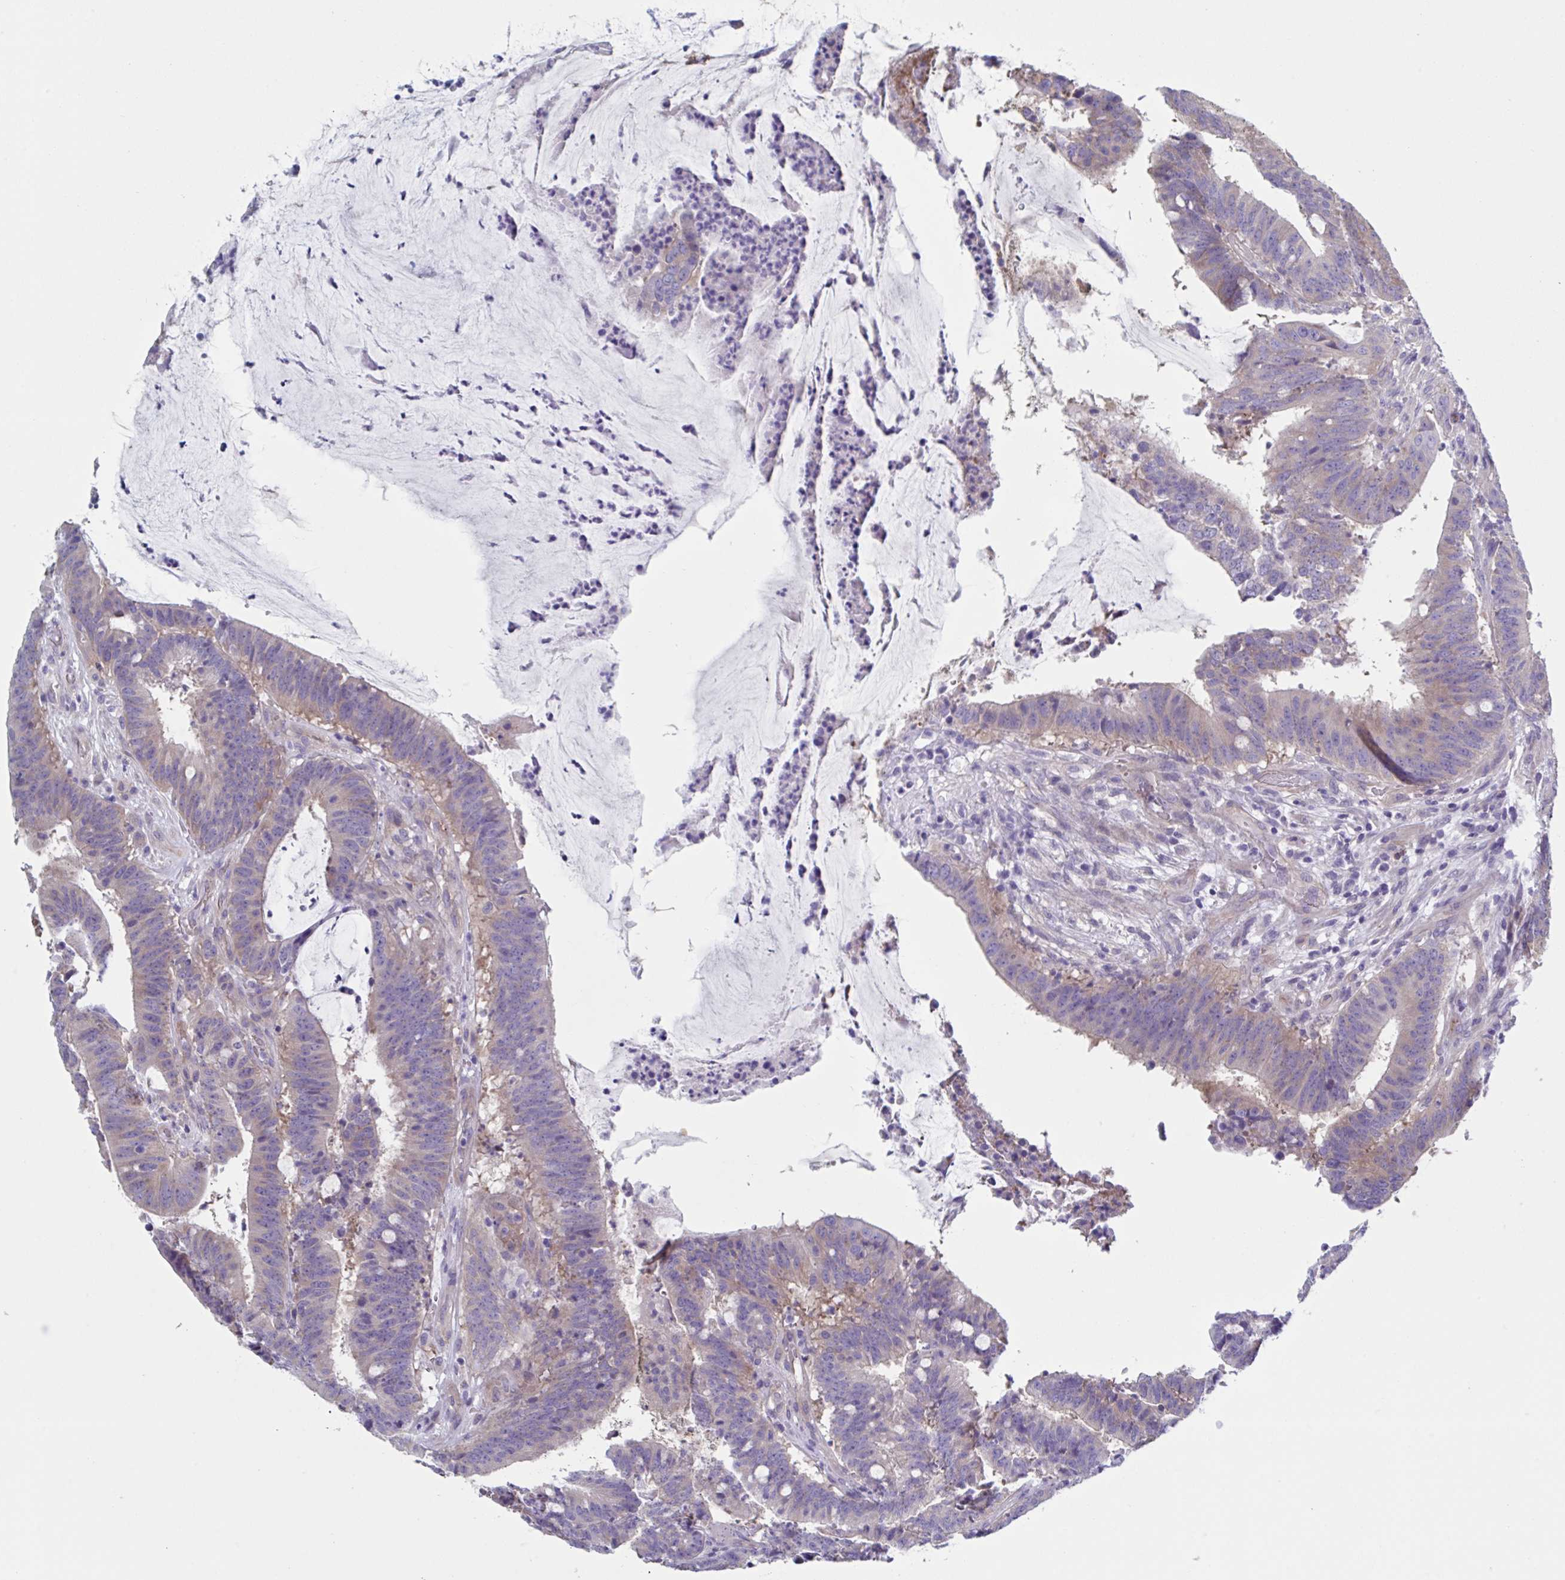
{"staining": {"intensity": "weak", "quantity": "<25%", "location": "cytoplasmic/membranous"}, "tissue": "colorectal cancer", "cell_type": "Tumor cells", "image_type": "cancer", "snomed": [{"axis": "morphology", "description": "Adenocarcinoma, NOS"}, {"axis": "topography", "description": "Colon"}], "caption": "This is a photomicrograph of IHC staining of colorectal cancer (adenocarcinoma), which shows no staining in tumor cells. (IHC, brightfield microscopy, high magnification).", "gene": "LPIN3", "patient": {"sex": "female", "age": 43}}